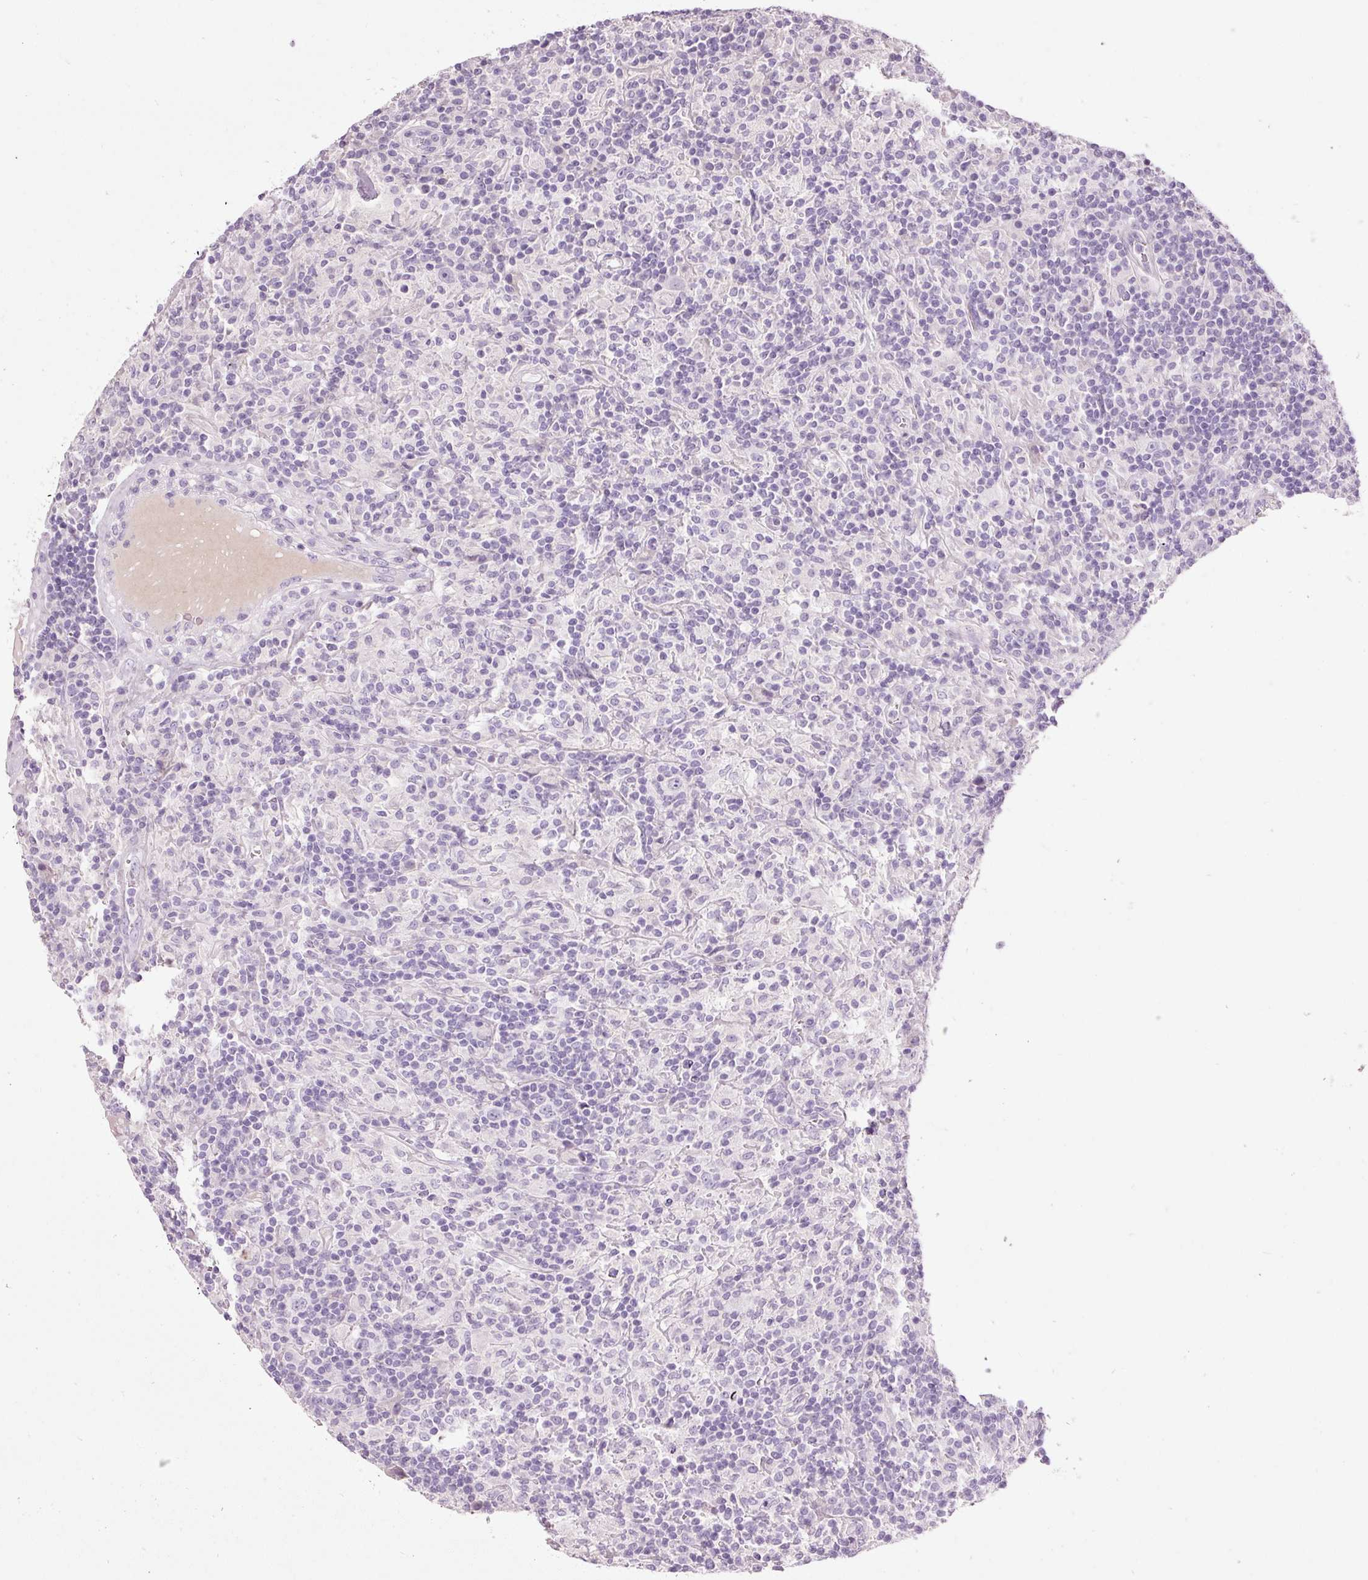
{"staining": {"intensity": "negative", "quantity": "none", "location": "none"}, "tissue": "lymphoma", "cell_type": "Tumor cells", "image_type": "cancer", "snomed": [{"axis": "morphology", "description": "Hodgkin's disease, NOS"}, {"axis": "topography", "description": "Lymph node"}], "caption": "Immunohistochemistry image of neoplastic tissue: human Hodgkin's disease stained with DAB shows no significant protein positivity in tumor cells.", "gene": "MUC5AC", "patient": {"sex": "male", "age": 70}}